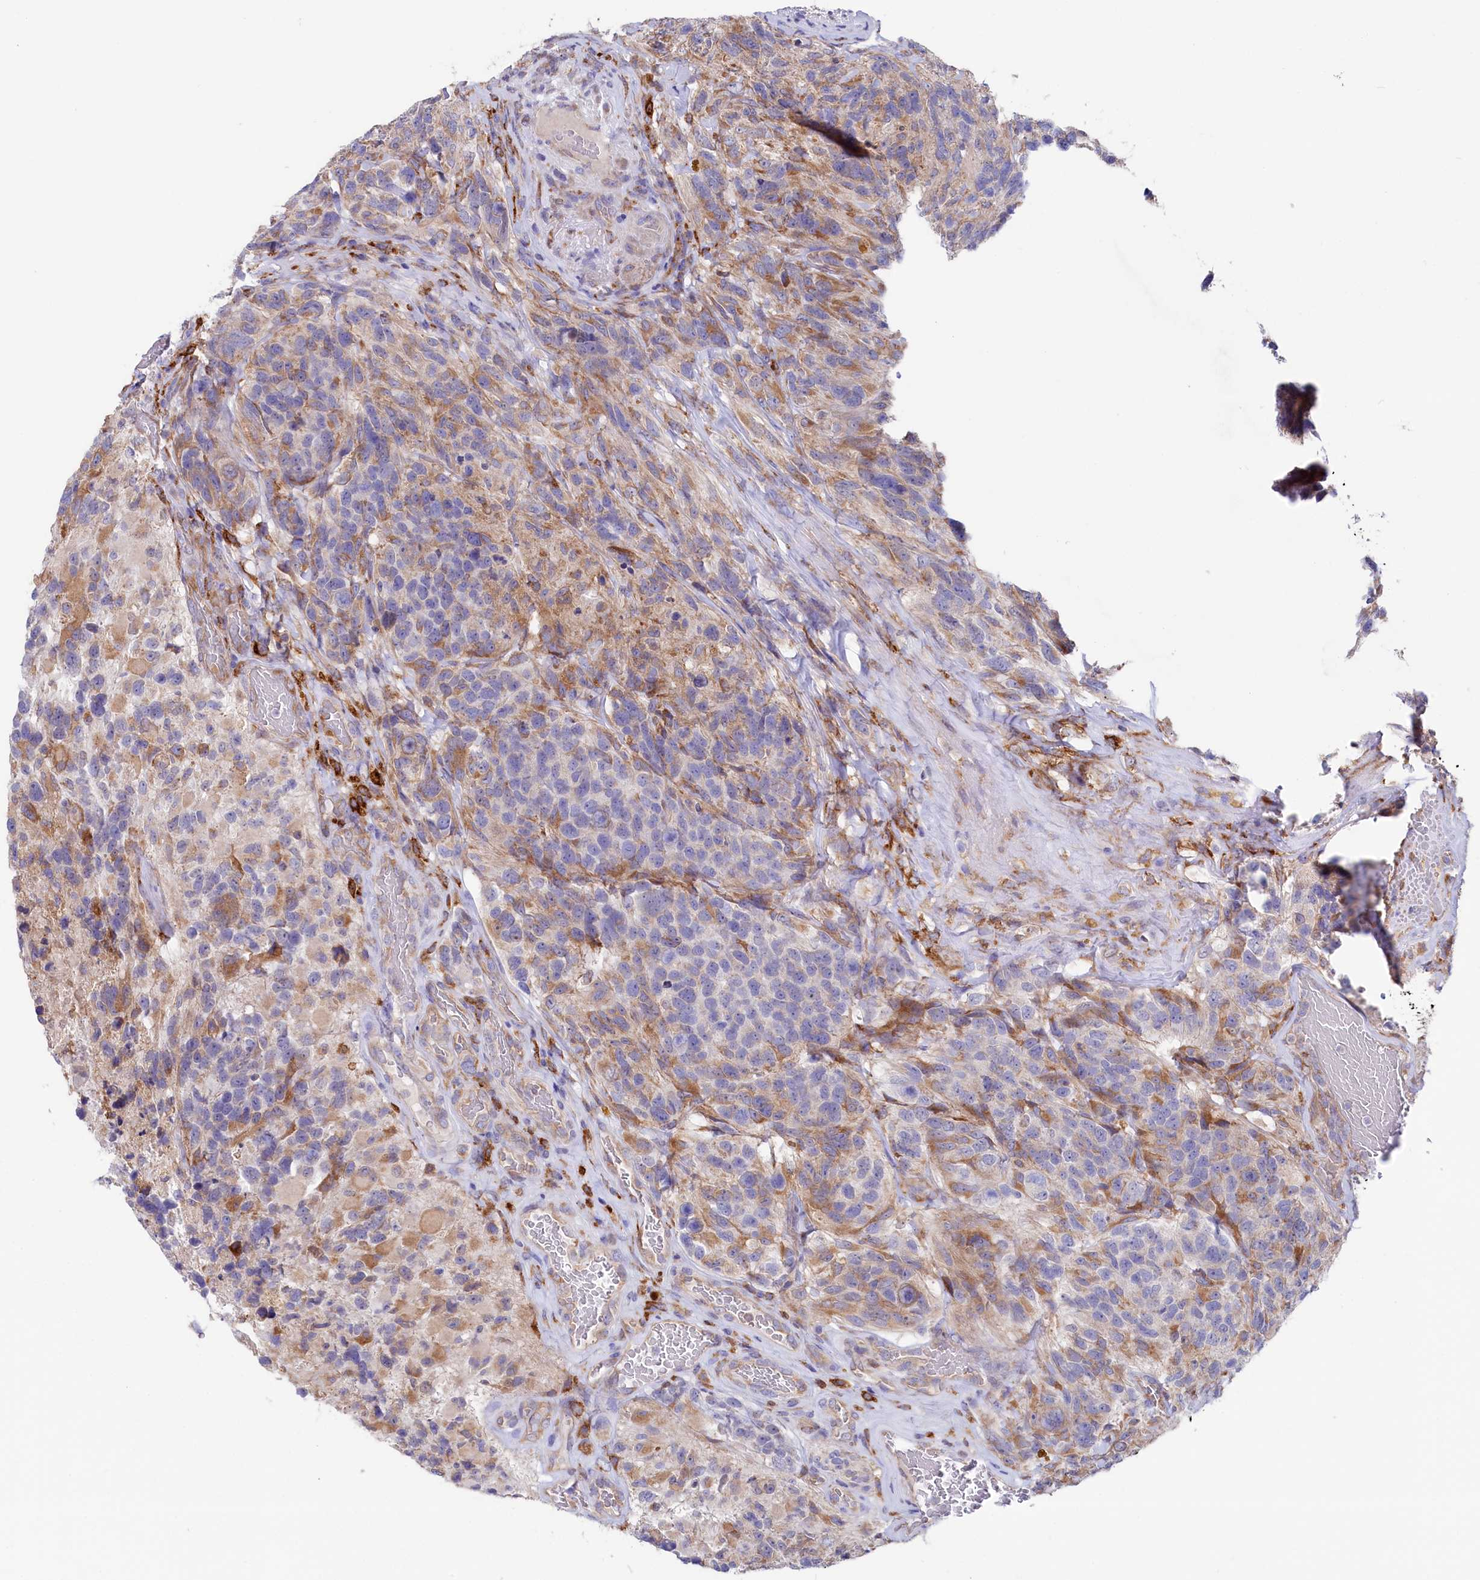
{"staining": {"intensity": "weak", "quantity": "<25%", "location": "cytoplasmic/membranous"}, "tissue": "glioma", "cell_type": "Tumor cells", "image_type": "cancer", "snomed": [{"axis": "morphology", "description": "Glioma, malignant, High grade"}, {"axis": "topography", "description": "Brain"}], "caption": "Tumor cells show no significant expression in high-grade glioma (malignant).", "gene": "CHID1", "patient": {"sex": "male", "age": 69}}